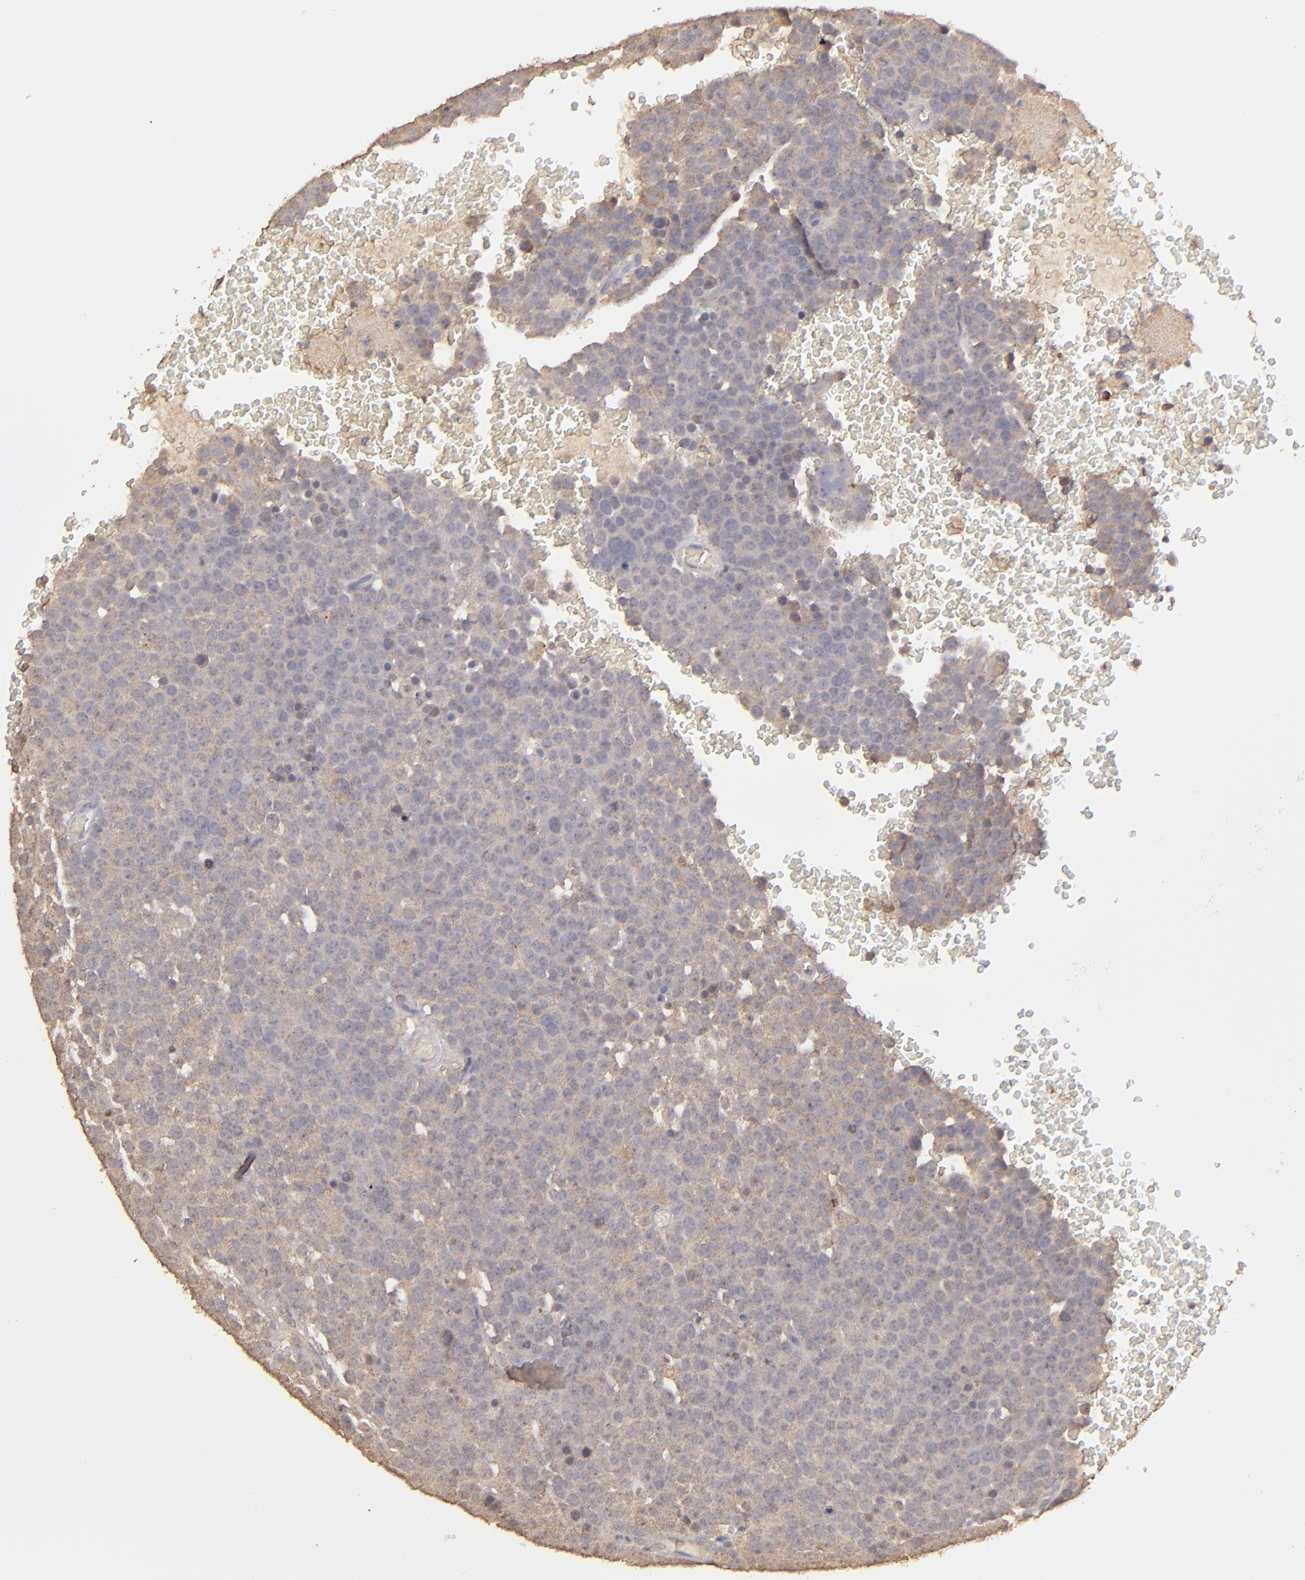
{"staining": {"intensity": "weak", "quantity": "25%-75%", "location": "cytoplasmic/membranous"}, "tissue": "testis cancer", "cell_type": "Tumor cells", "image_type": "cancer", "snomed": [{"axis": "morphology", "description": "Seminoma, NOS"}, {"axis": "topography", "description": "Testis"}], "caption": "Immunohistochemistry image of neoplastic tissue: human testis cancer (seminoma) stained using immunohistochemistry displays low levels of weak protein expression localized specifically in the cytoplasmic/membranous of tumor cells, appearing as a cytoplasmic/membranous brown color.", "gene": "FAT1", "patient": {"sex": "male", "age": 71}}